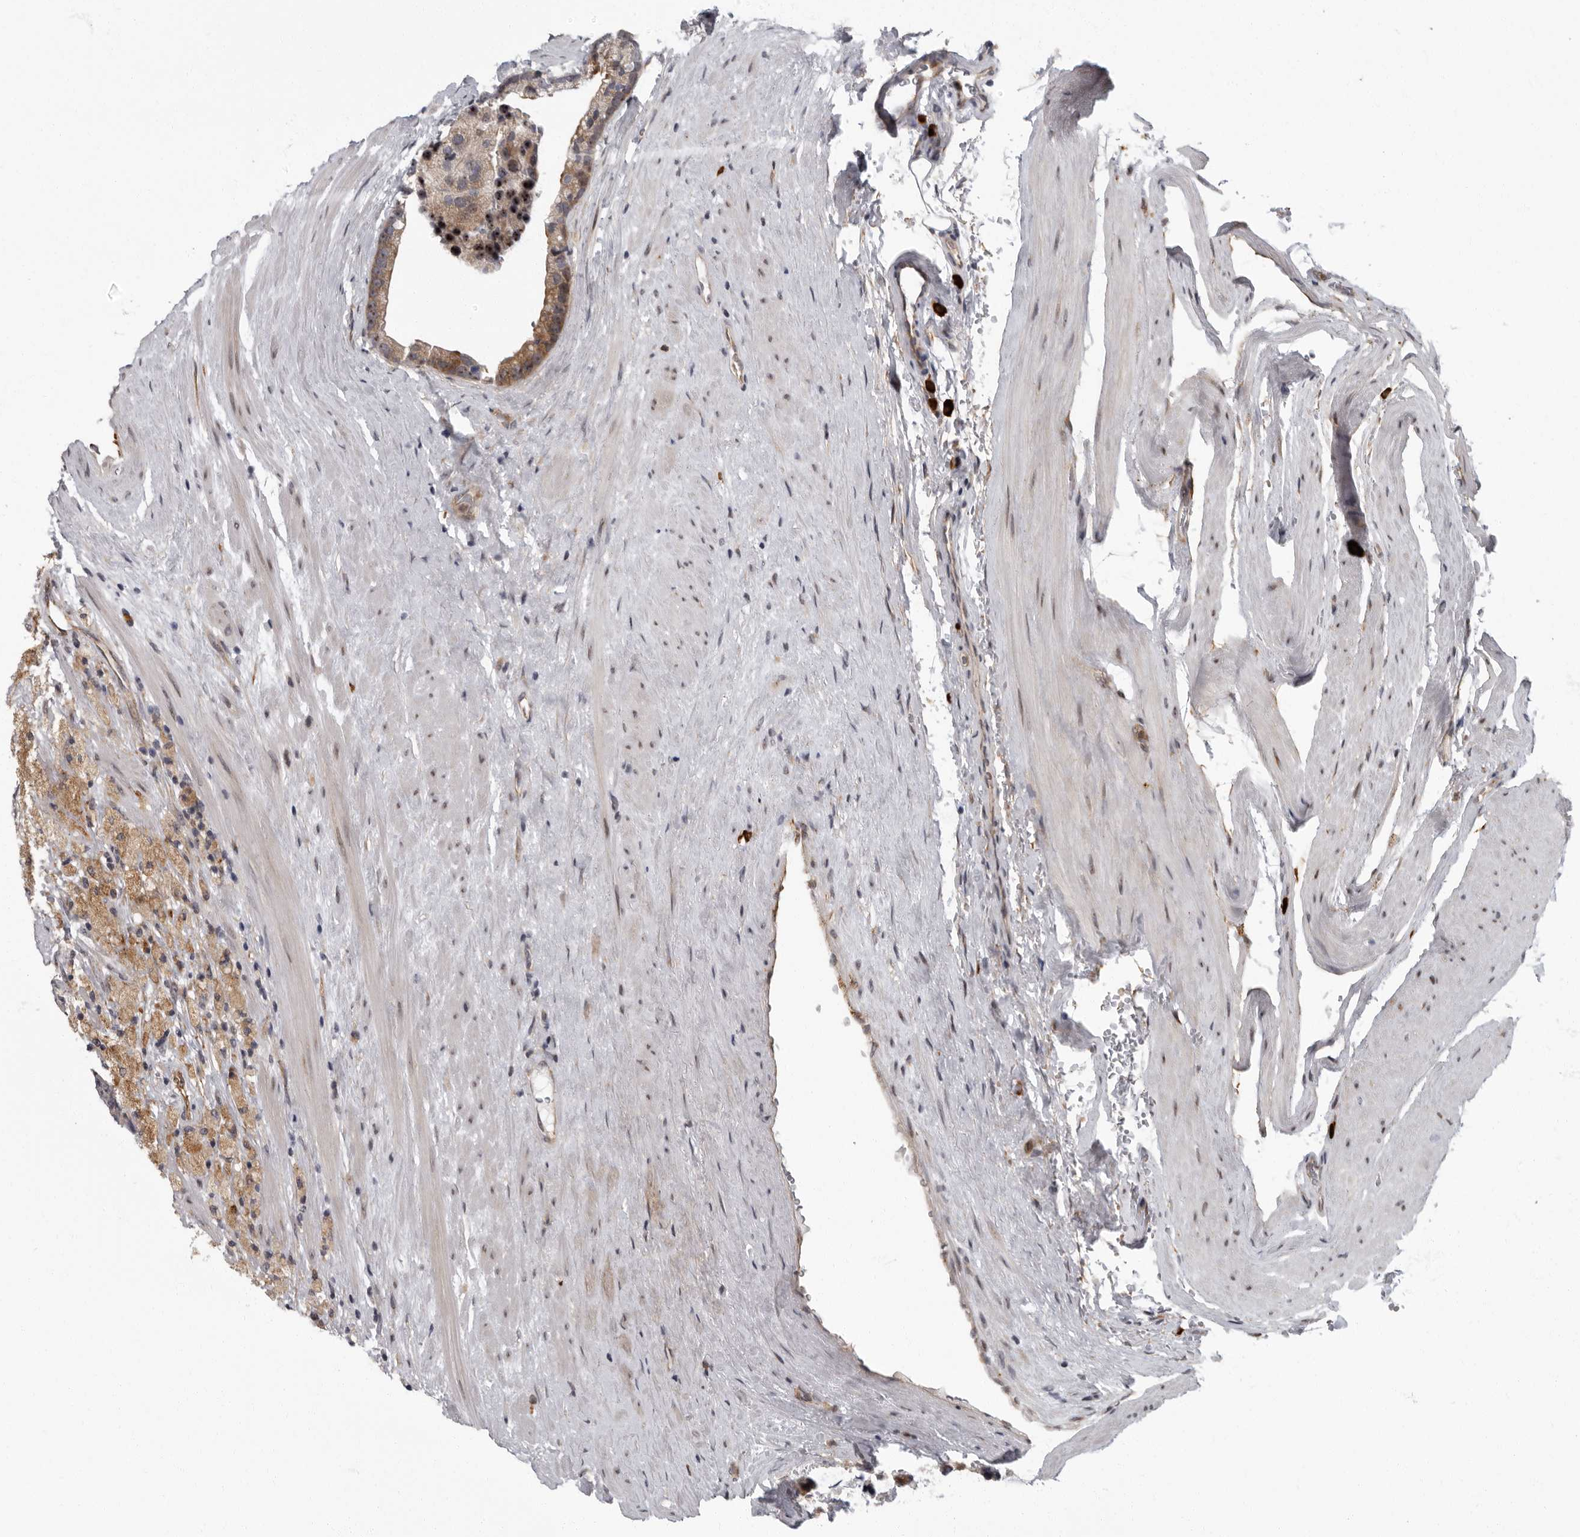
{"staining": {"intensity": "moderate", "quantity": "<25%", "location": "cytoplasmic/membranous"}, "tissue": "prostate cancer", "cell_type": "Tumor cells", "image_type": "cancer", "snomed": [{"axis": "morphology", "description": "Adenocarcinoma, High grade"}, {"axis": "topography", "description": "Prostate"}], "caption": "This is a photomicrograph of immunohistochemistry staining of high-grade adenocarcinoma (prostate), which shows moderate expression in the cytoplasmic/membranous of tumor cells.", "gene": "PDCD11", "patient": {"sex": "male", "age": 70}}